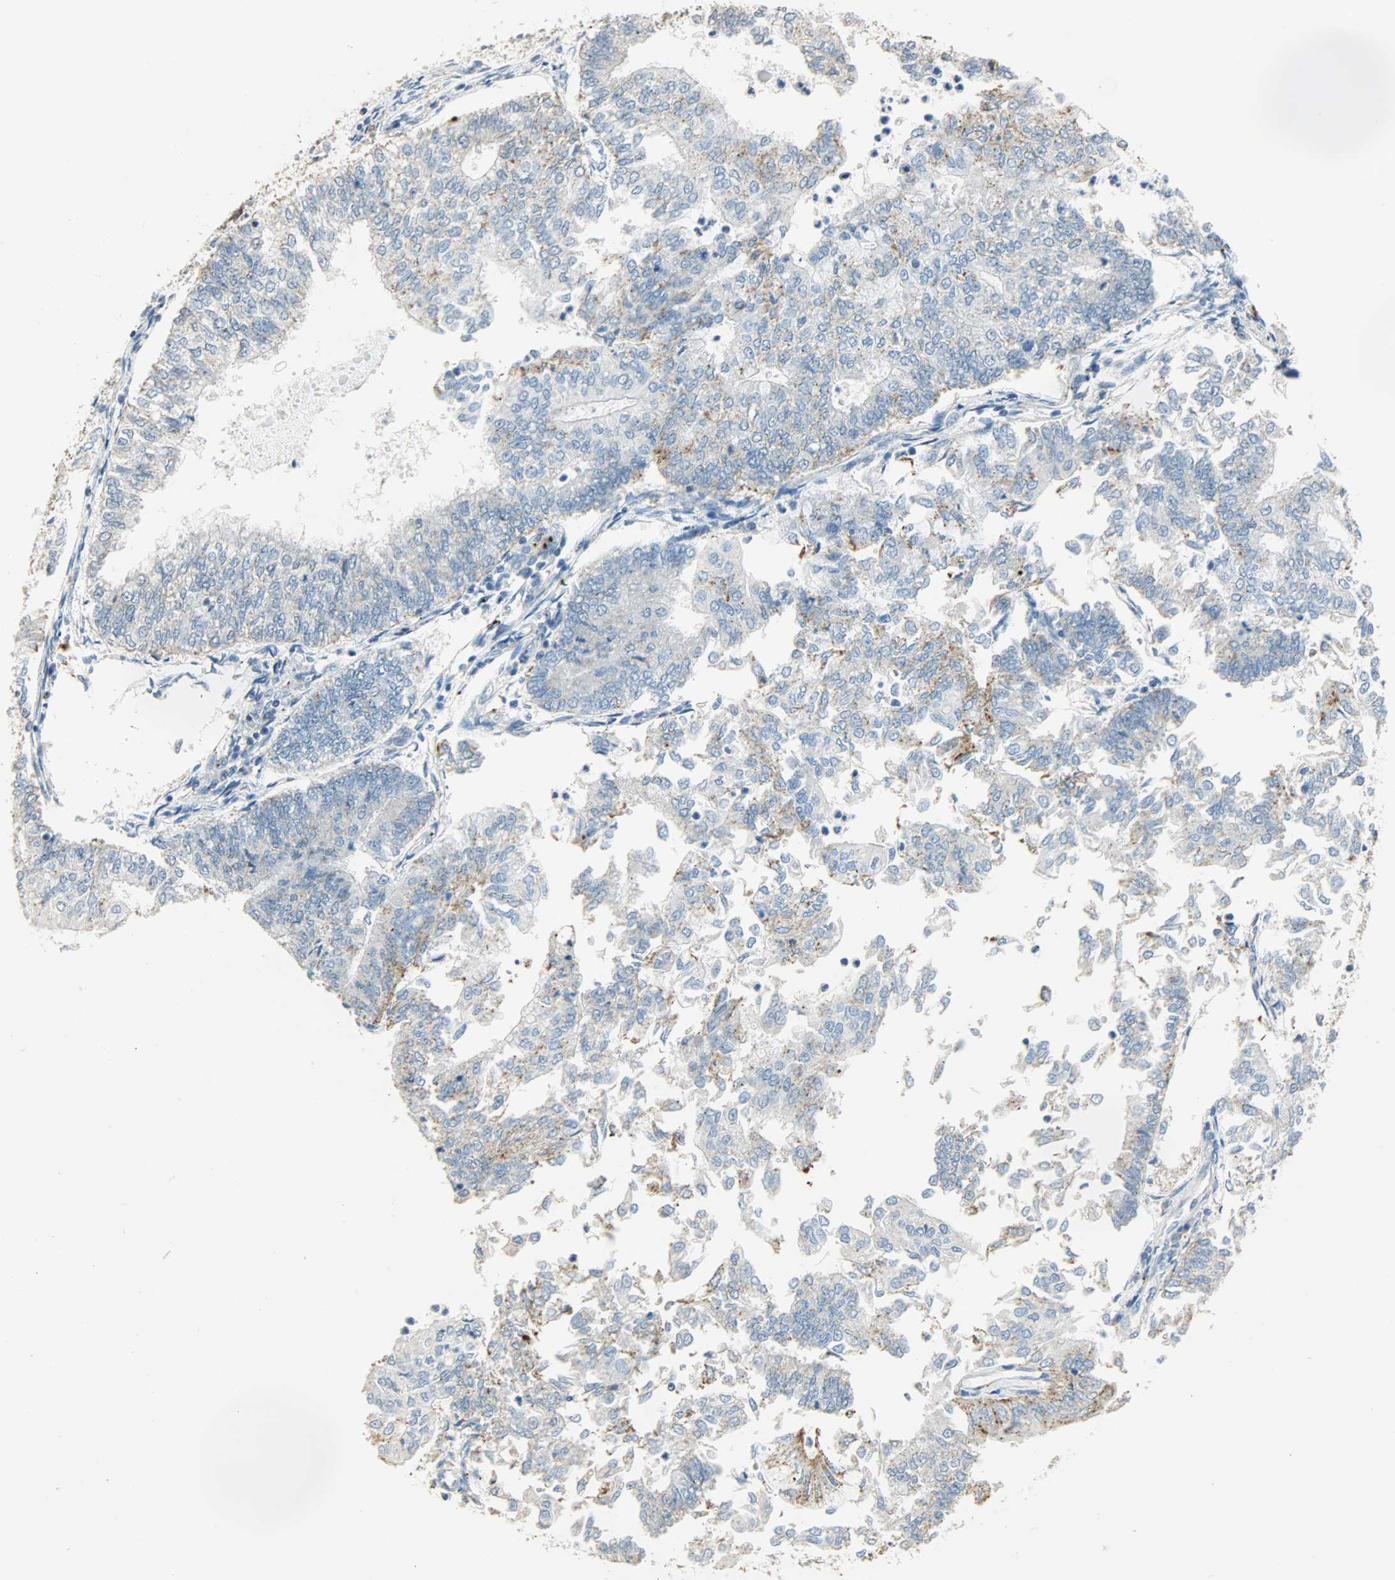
{"staining": {"intensity": "moderate", "quantity": "25%-75%", "location": "cytoplasmic/membranous"}, "tissue": "endometrial cancer", "cell_type": "Tumor cells", "image_type": "cancer", "snomed": [{"axis": "morphology", "description": "Adenocarcinoma, NOS"}, {"axis": "topography", "description": "Endometrium"}], "caption": "Human endometrial adenocarcinoma stained with a brown dye demonstrates moderate cytoplasmic/membranous positive staining in about 25%-75% of tumor cells.", "gene": "GIT2", "patient": {"sex": "female", "age": 59}}